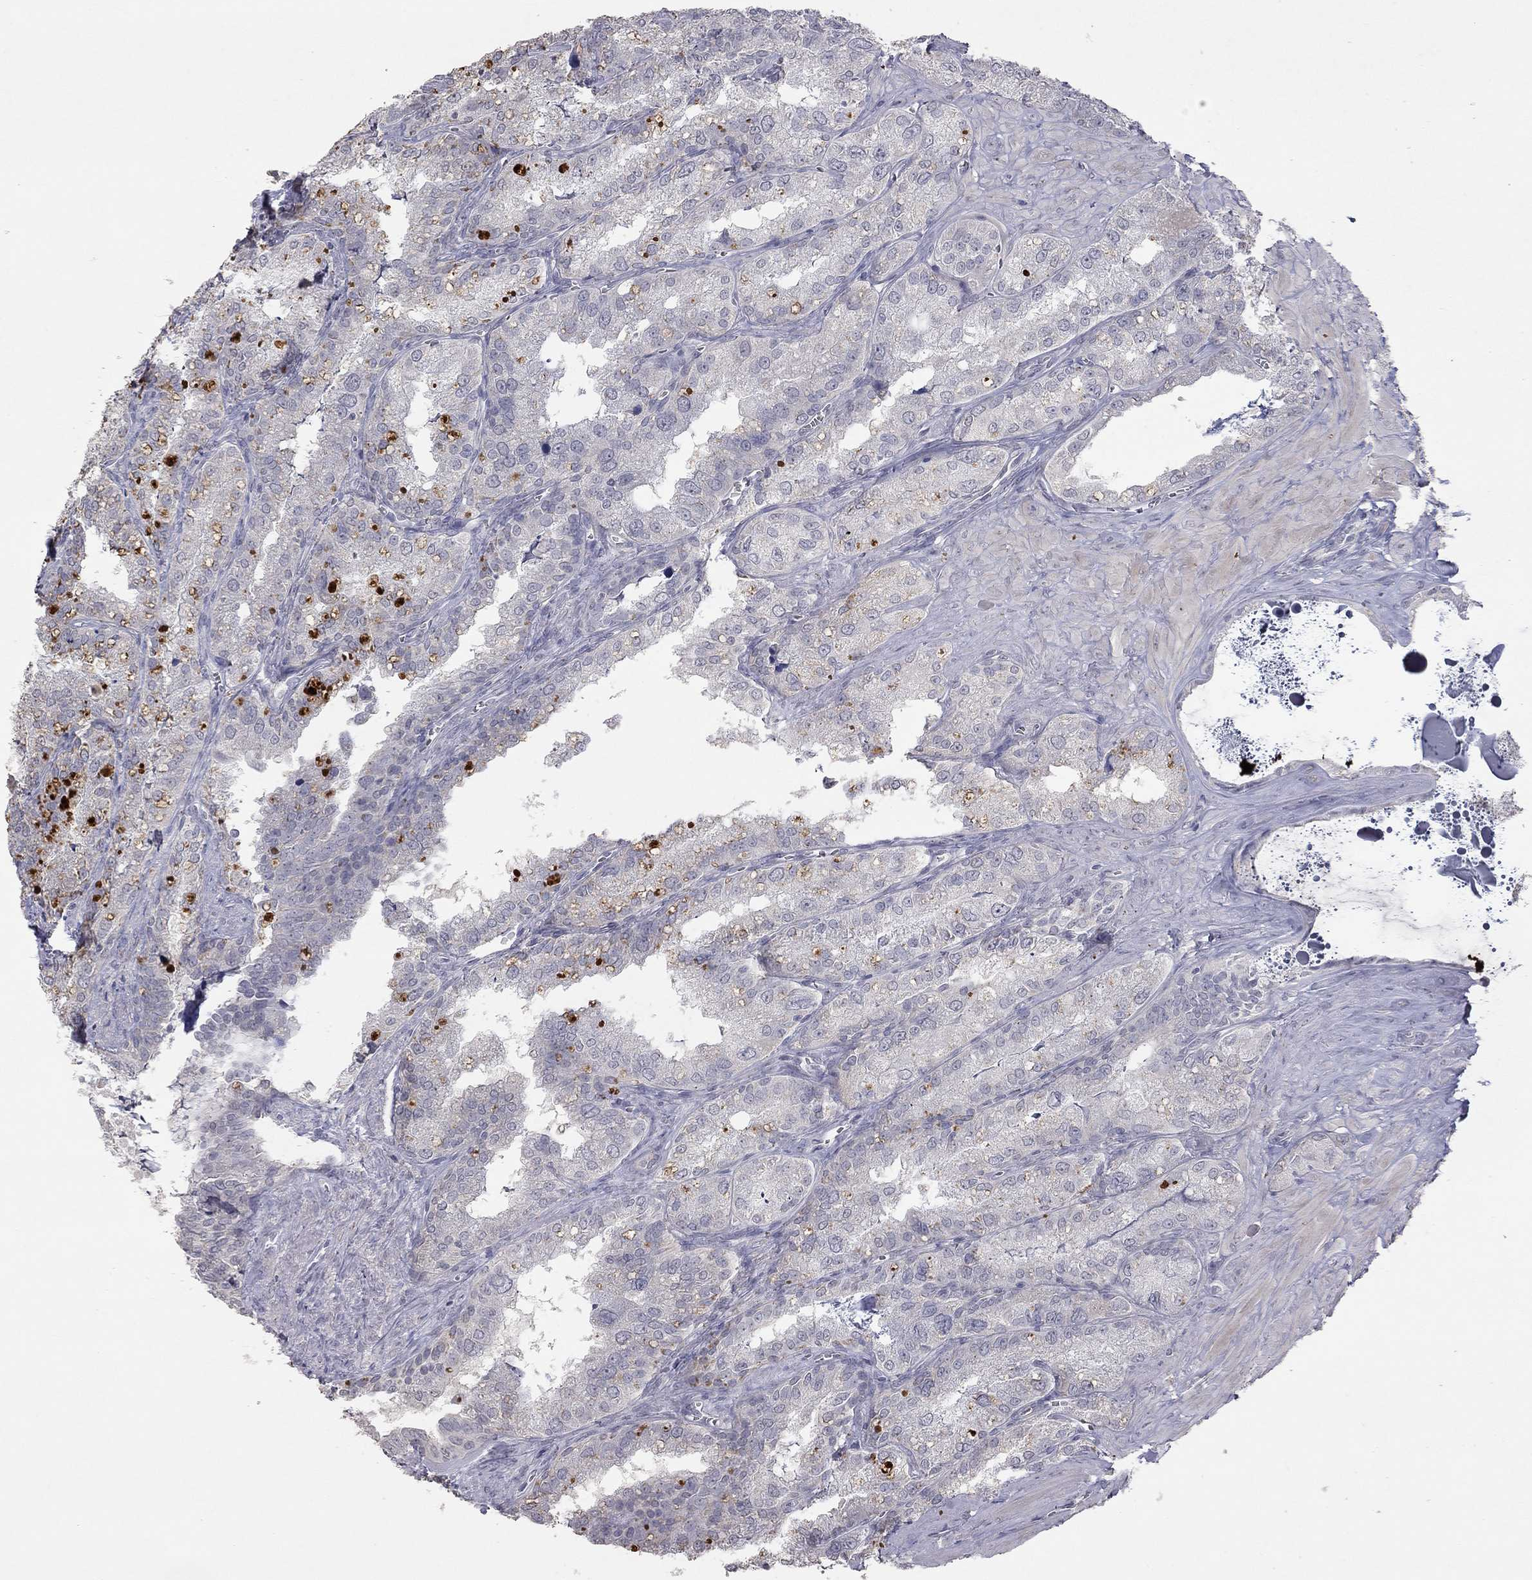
{"staining": {"intensity": "negative", "quantity": "none", "location": "none"}, "tissue": "seminal vesicle", "cell_type": "Glandular cells", "image_type": "normal", "snomed": [{"axis": "morphology", "description": "Normal tissue, NOS"}, {"axis": "topography", "description": "Seminal veicle"}], "caption": "DAB immunohistochemical staining of unremarkable seminal vesicle demonstrates no significant expression in glandular cells. (DAB IHC visualized using brightfield microscopy, high magnification).", "gene": "SYT12", "patient": {"sex": "male", "age": 57}}